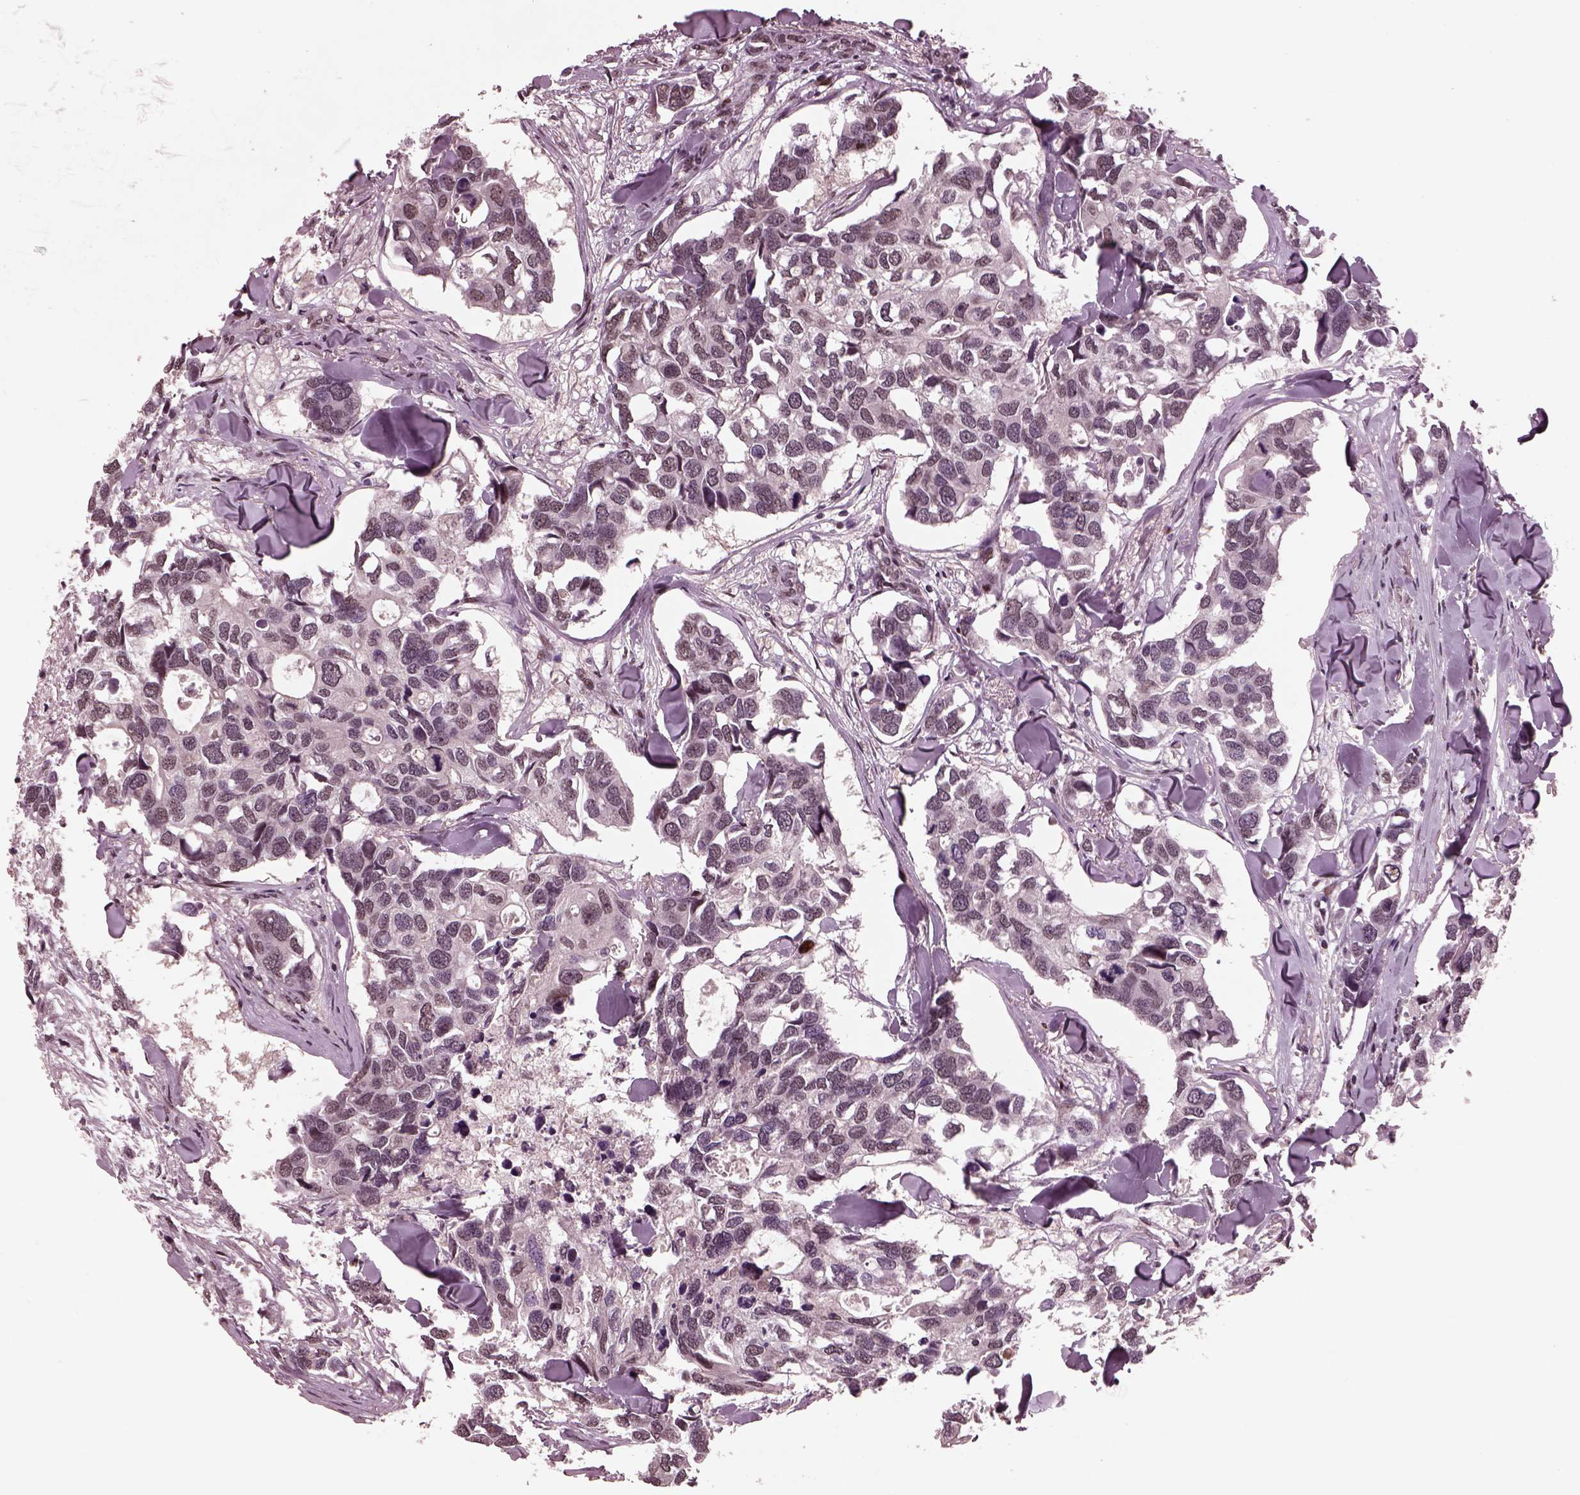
{"staining": {"intensity": "weak", "quantity": "<25%", "location": "nuclear"}, "tissue": "breast cancer", "cell_type": "Tumor cells", "image_type": "cancer", "snomed": [{"axis": "morphology", "description": "Duct carcinoma"}, {"axis": "topography", "description": "Breast"}], "caption": "DAB (3,3'-diaminobenzidine) immunohistochemical staining of breast cancer (intraductal carcinoma) displays no significant expression in tumor cells.", "gene": "NAP1L5", "patient": {"sex": "female", "age": 83}}